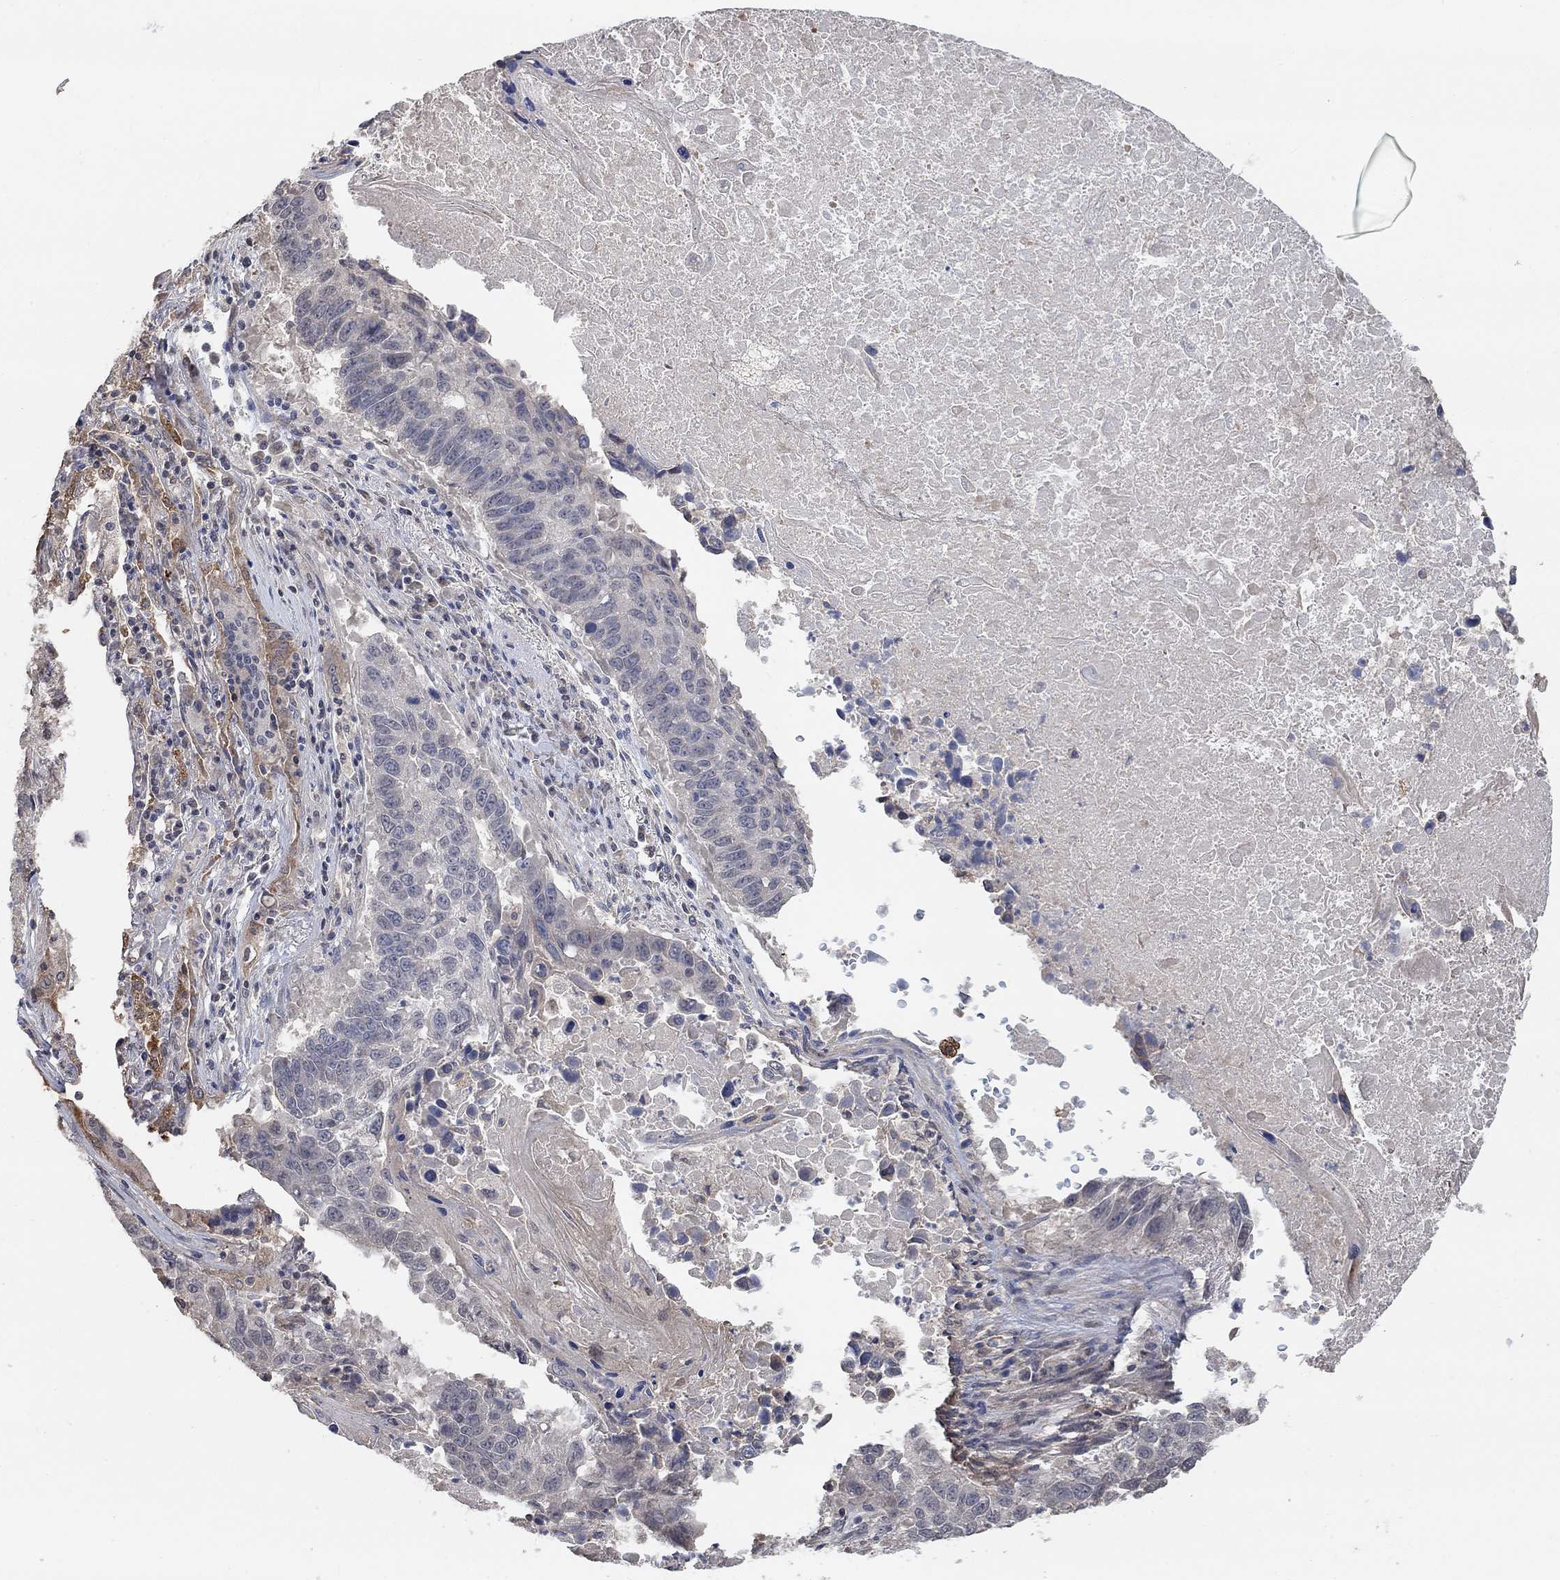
{"staining": {"intensity": "negative", "quantity": "none", "location": "none"}, "tissue": "lung cancer", "cell_type": "Tumor cells", "image_type": "cancer", "snomed": [{"axis": "morphology", "description": "Squamous cell carcinoma, NOS"}, {"axis": "topography", "description": "Lung"}], "caption": "Lung cancer was stained to show a protein in brown. There is no significant expression in tumor cells.", "gene": "UNC5B", "patient": {"sex": "male", "age": 73}}